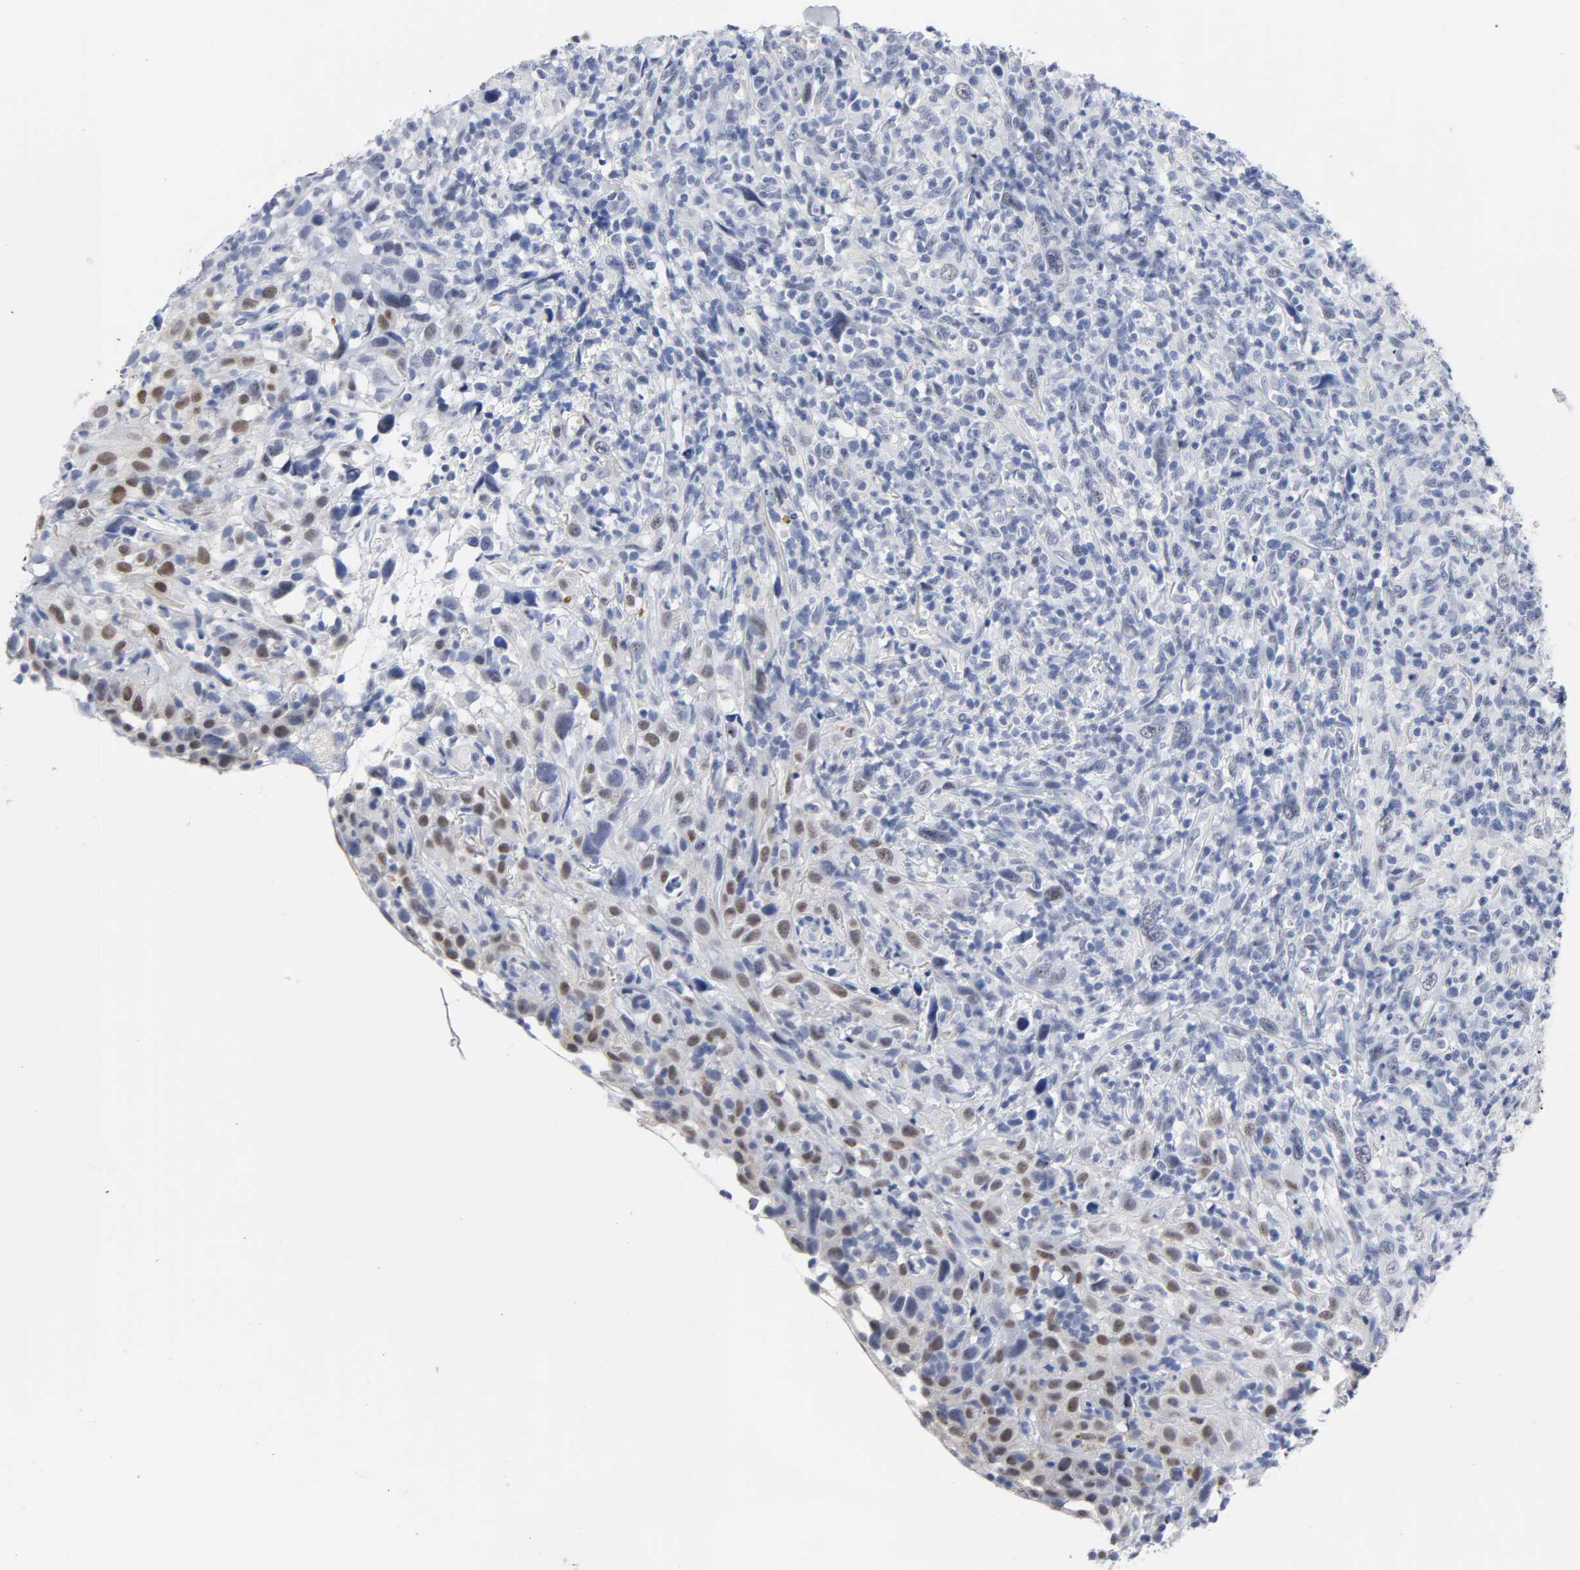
{"staining": {"intensity": "negative", "quantity": "none", "location": "none"}, "tissue": "thyroid cancer", "cell_type": "Tumor cells", "image_type": "cancer", "snomed": [{"axis": "morphology", "description": "Carcinoma, NOS"}, {"axis": "topography", "description": "Thyroid gland"}], "caption": "The photomicrograph demonstrates no staining of tumor cells in thyroid carcinoma.", "gene": "GRHL2", "patient": {"sex": "female", "age": 77}}